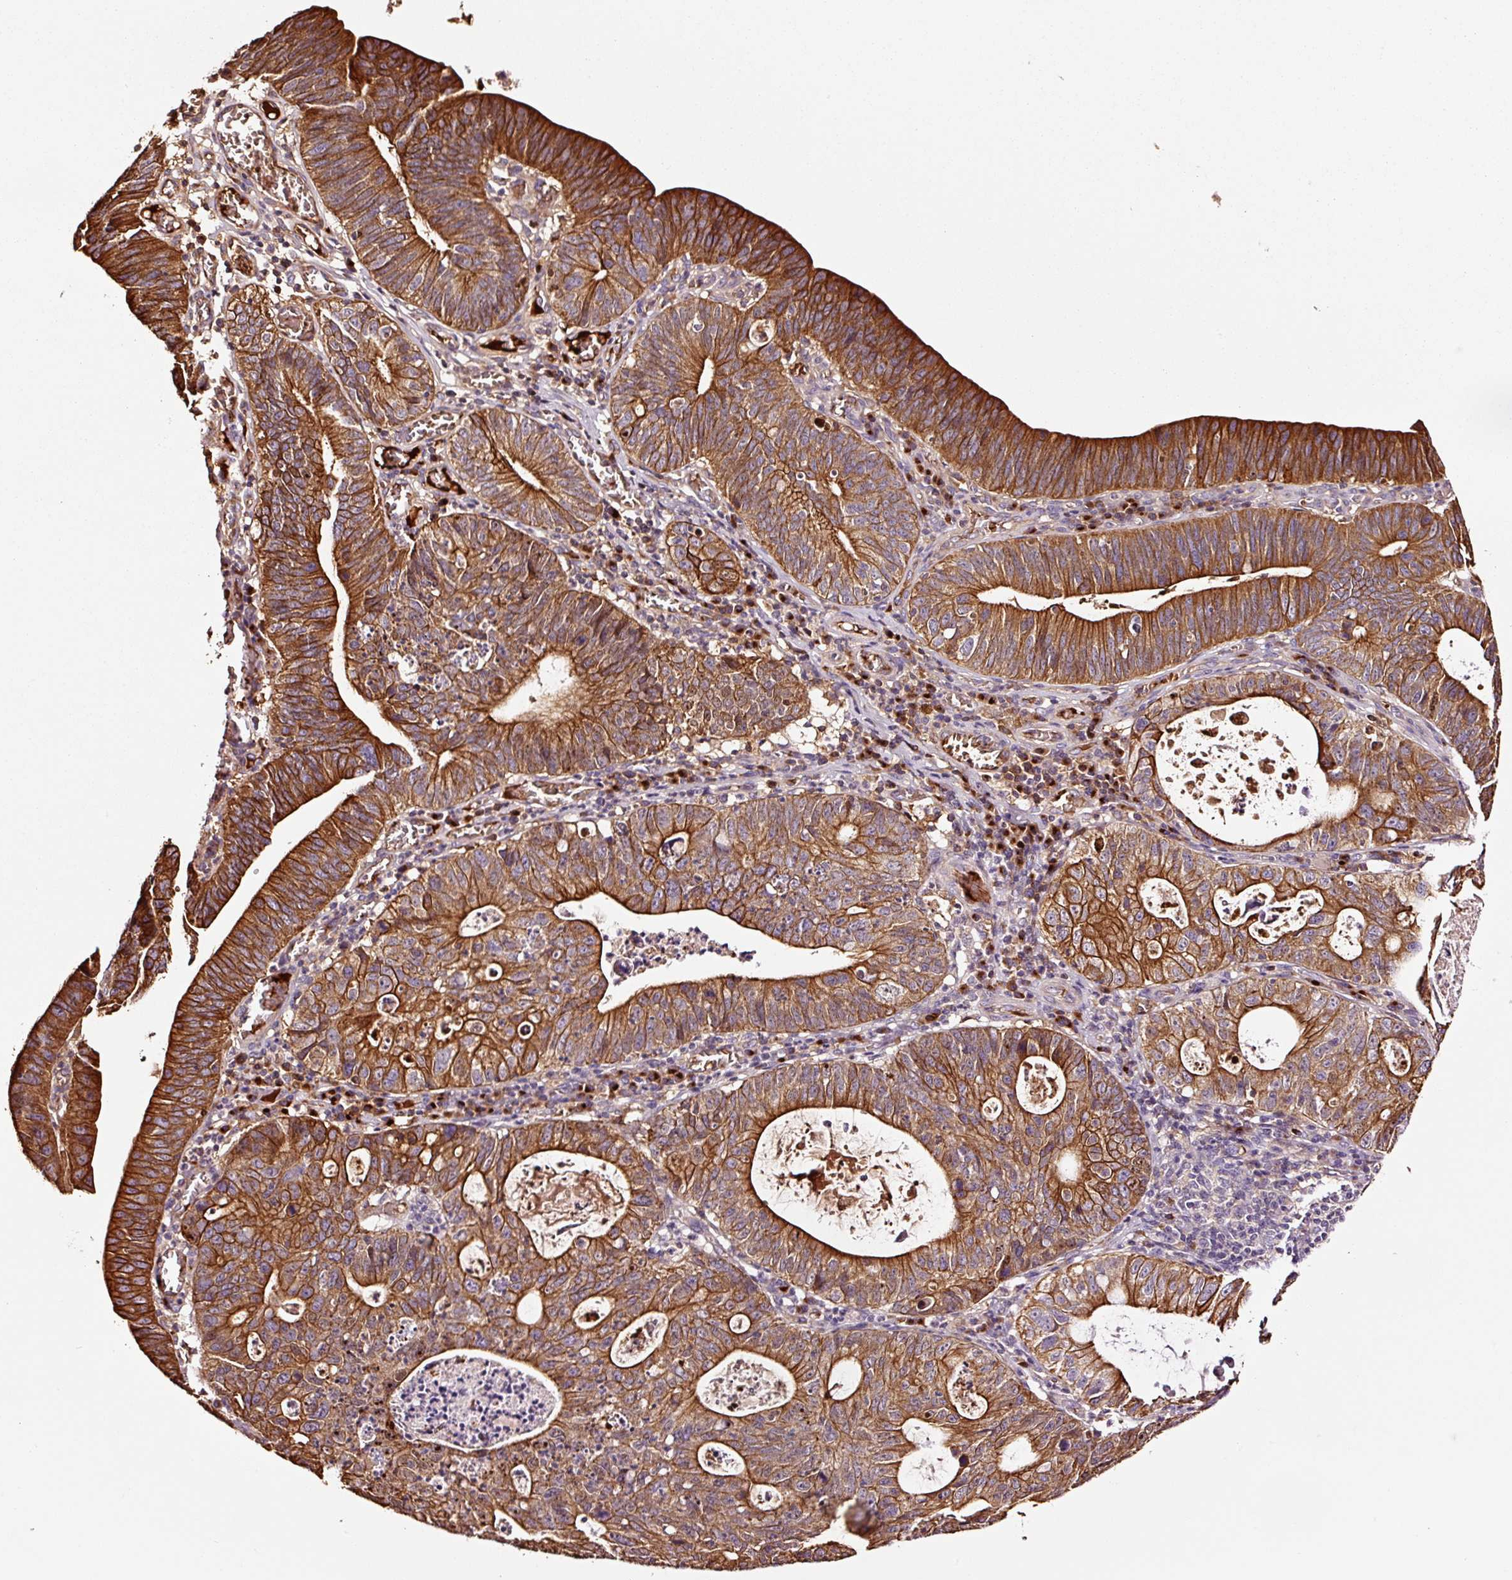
{"staining": {"intensity": "strong", "quantity": ">75%", "location": "cytoplasmic/membranous"}, "tissue": "stomach cancer", "cell_type": "Tumor cells", "image_type": "cancer", "snomed": [{"axis": "morphology", "description": "Adenocarcinoma, NOS"}, {"axis": "topography", "description": "Stomach"}], "caption": "A brown stain shows strong cytoplasmic/membranous positivity of a protein in stomach adenocarcinoma tumor cells.", "gene": "PGLYRP2", "patient": {"sex": "male", "age": 59}}